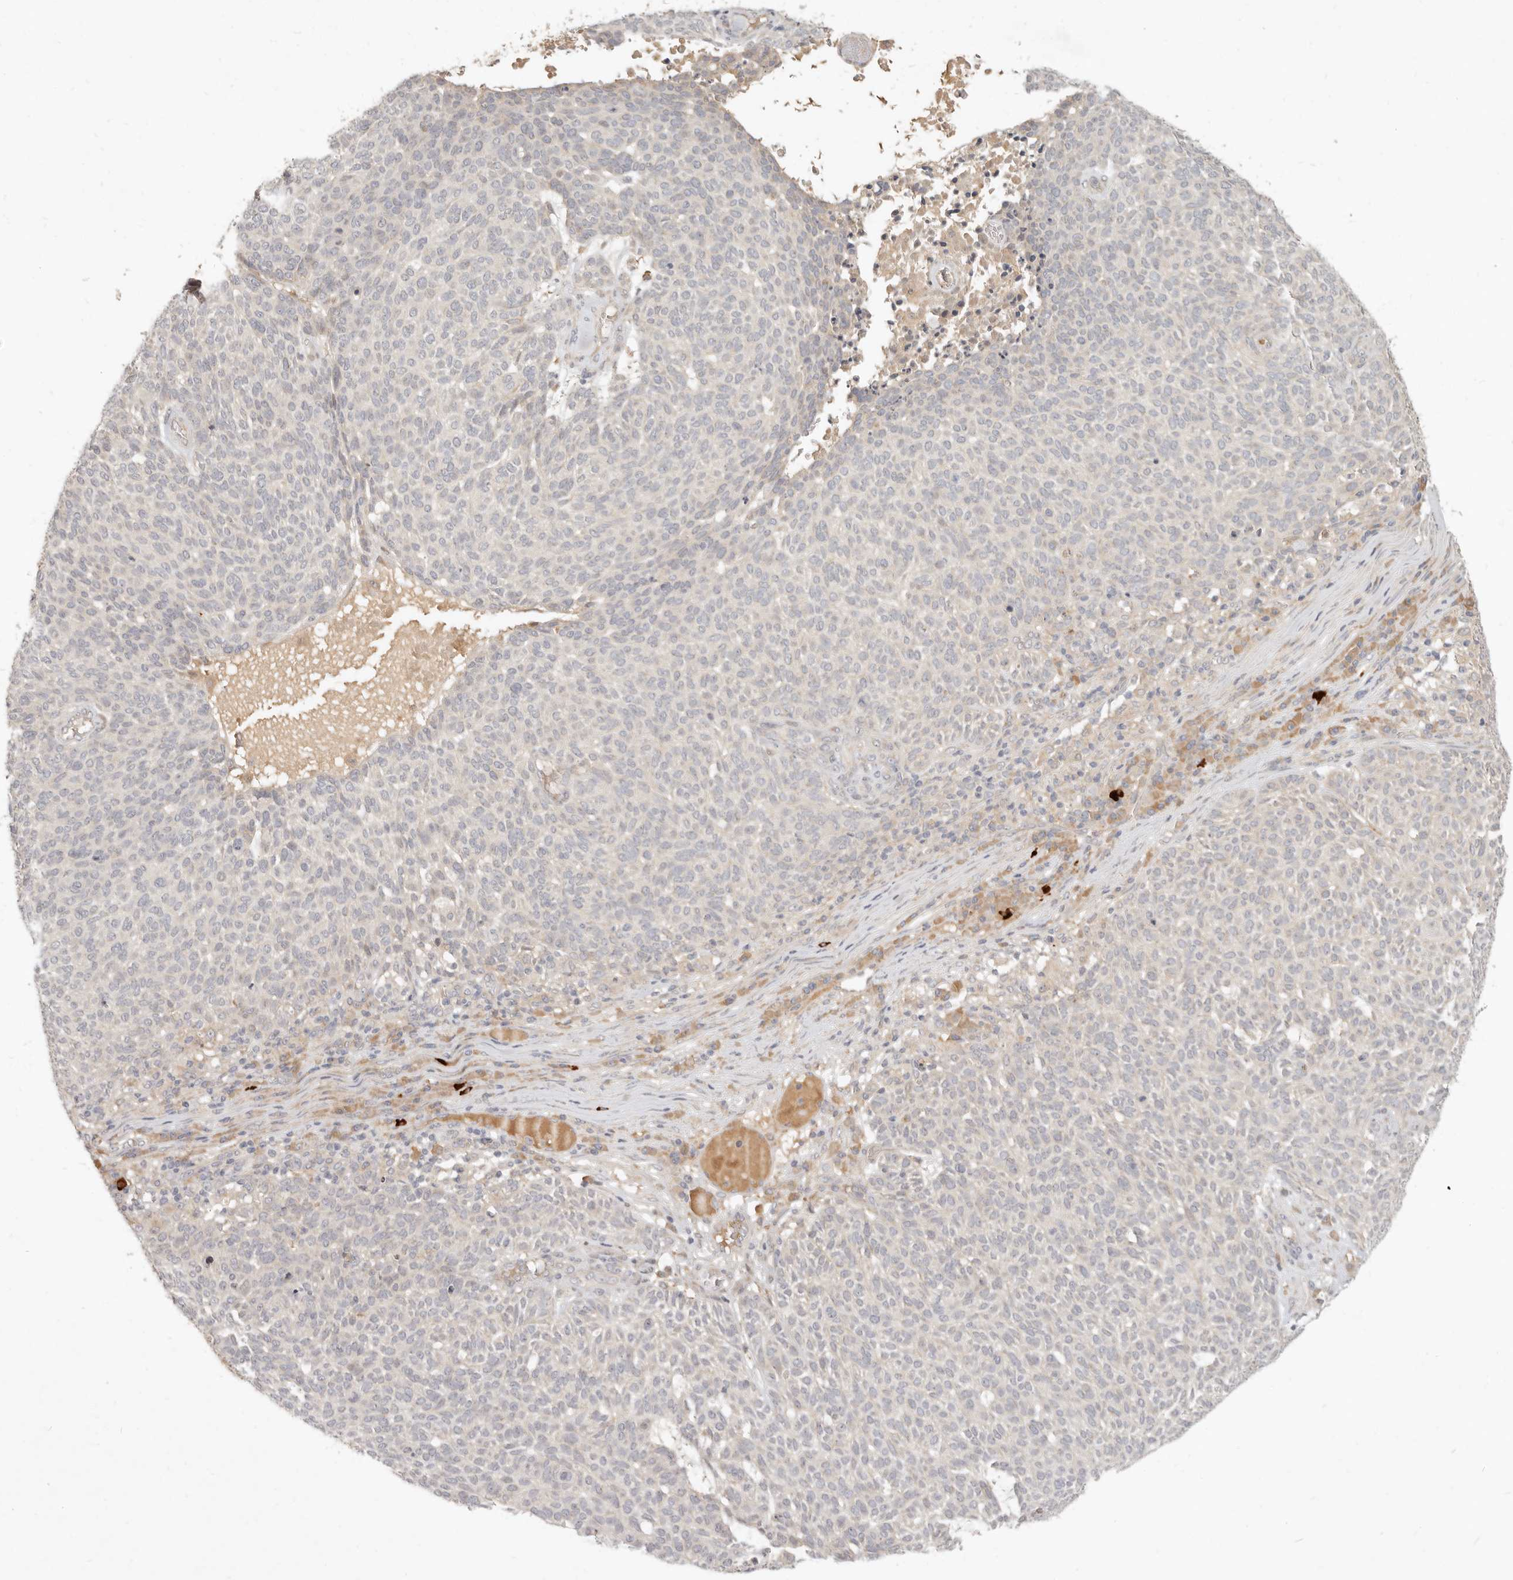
{"staining": {"intensity": "negative", "quantity": "none", "location": "none"}, "tissue": "skin cancer", "cell_type": "Tumor cells", "image_type": "cancer", "snomed": [{"axis": "morphology", "description": "Squamous cell carcinoma, NOS"}, {"axis": "topography", "description": "Skin"}], "caption": "Immunohistochemistry (IHC) of human skin squamous cell carcinoma shows no expression in tumor cells. (DAB (3,3'-diaminobenzidine) IHC visualized using brightfield microscopy, high magnification).", "gene": "UBXN11", "patient": {"sex": "female", "age": 90}}